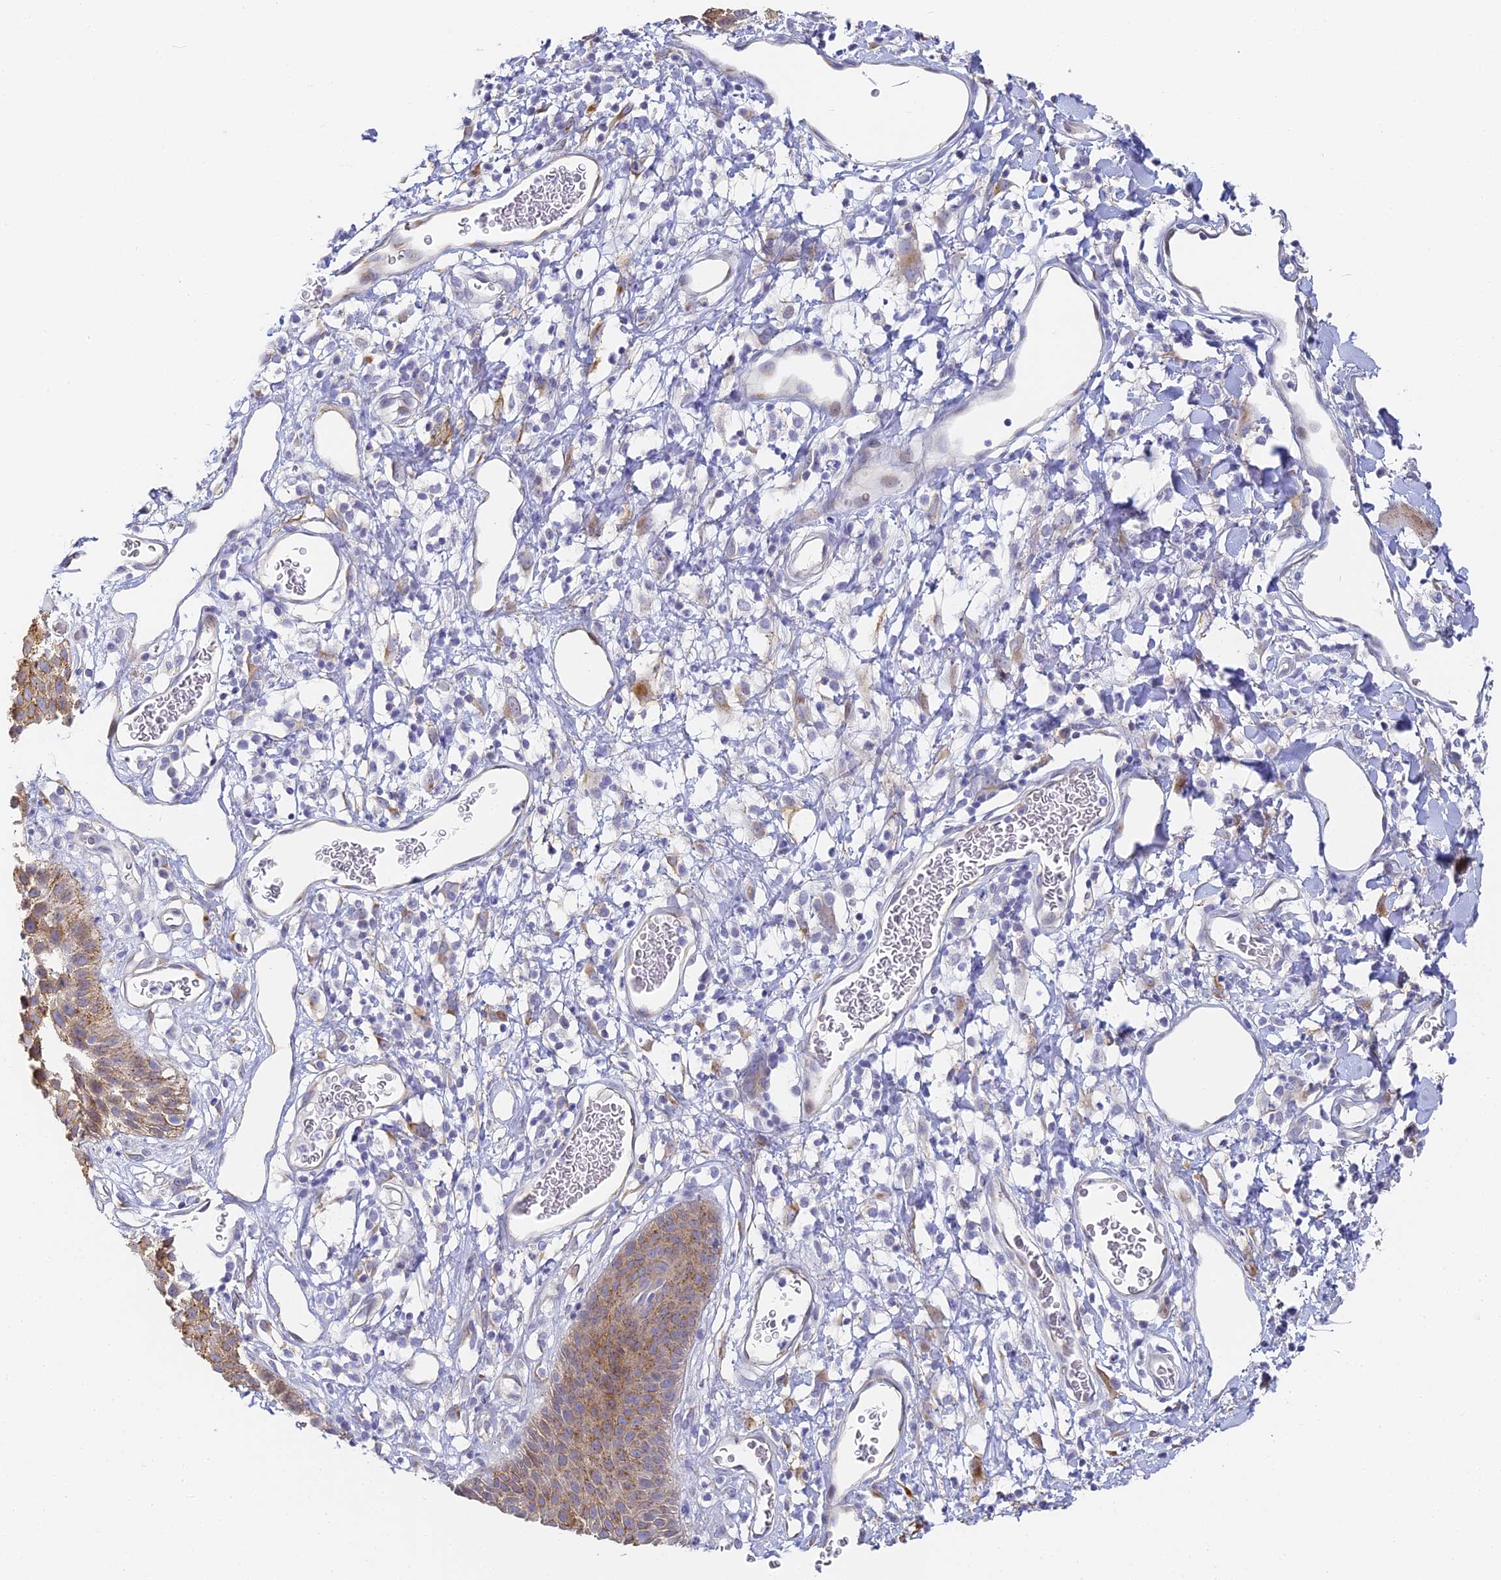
{"staining": {"intensity": "strong", "quantity": "25%-75%", "location": "cytoplasmic/membranous"}, "tissue": "skin", "cell_type": "Epidermal cells", "image_type": "normal", "snomed": [{"axis": "morphology", "description": "Normal tissue, NOS"}, {"axis": "topography", "description": "Vulva"}], "caption": "Immunohistochemistry (IHC) micrograph of normal skin: human skin stained using immunohistochemistry (IHC) exhibits high levels of strong protein expression localized specifically in the cytoplasmic/membranous of epidermal cells, appearing as a cytoplasmic/membranous brown color.", "gene": "GJA1", "patient": {"sex": "female", "age": 68}}